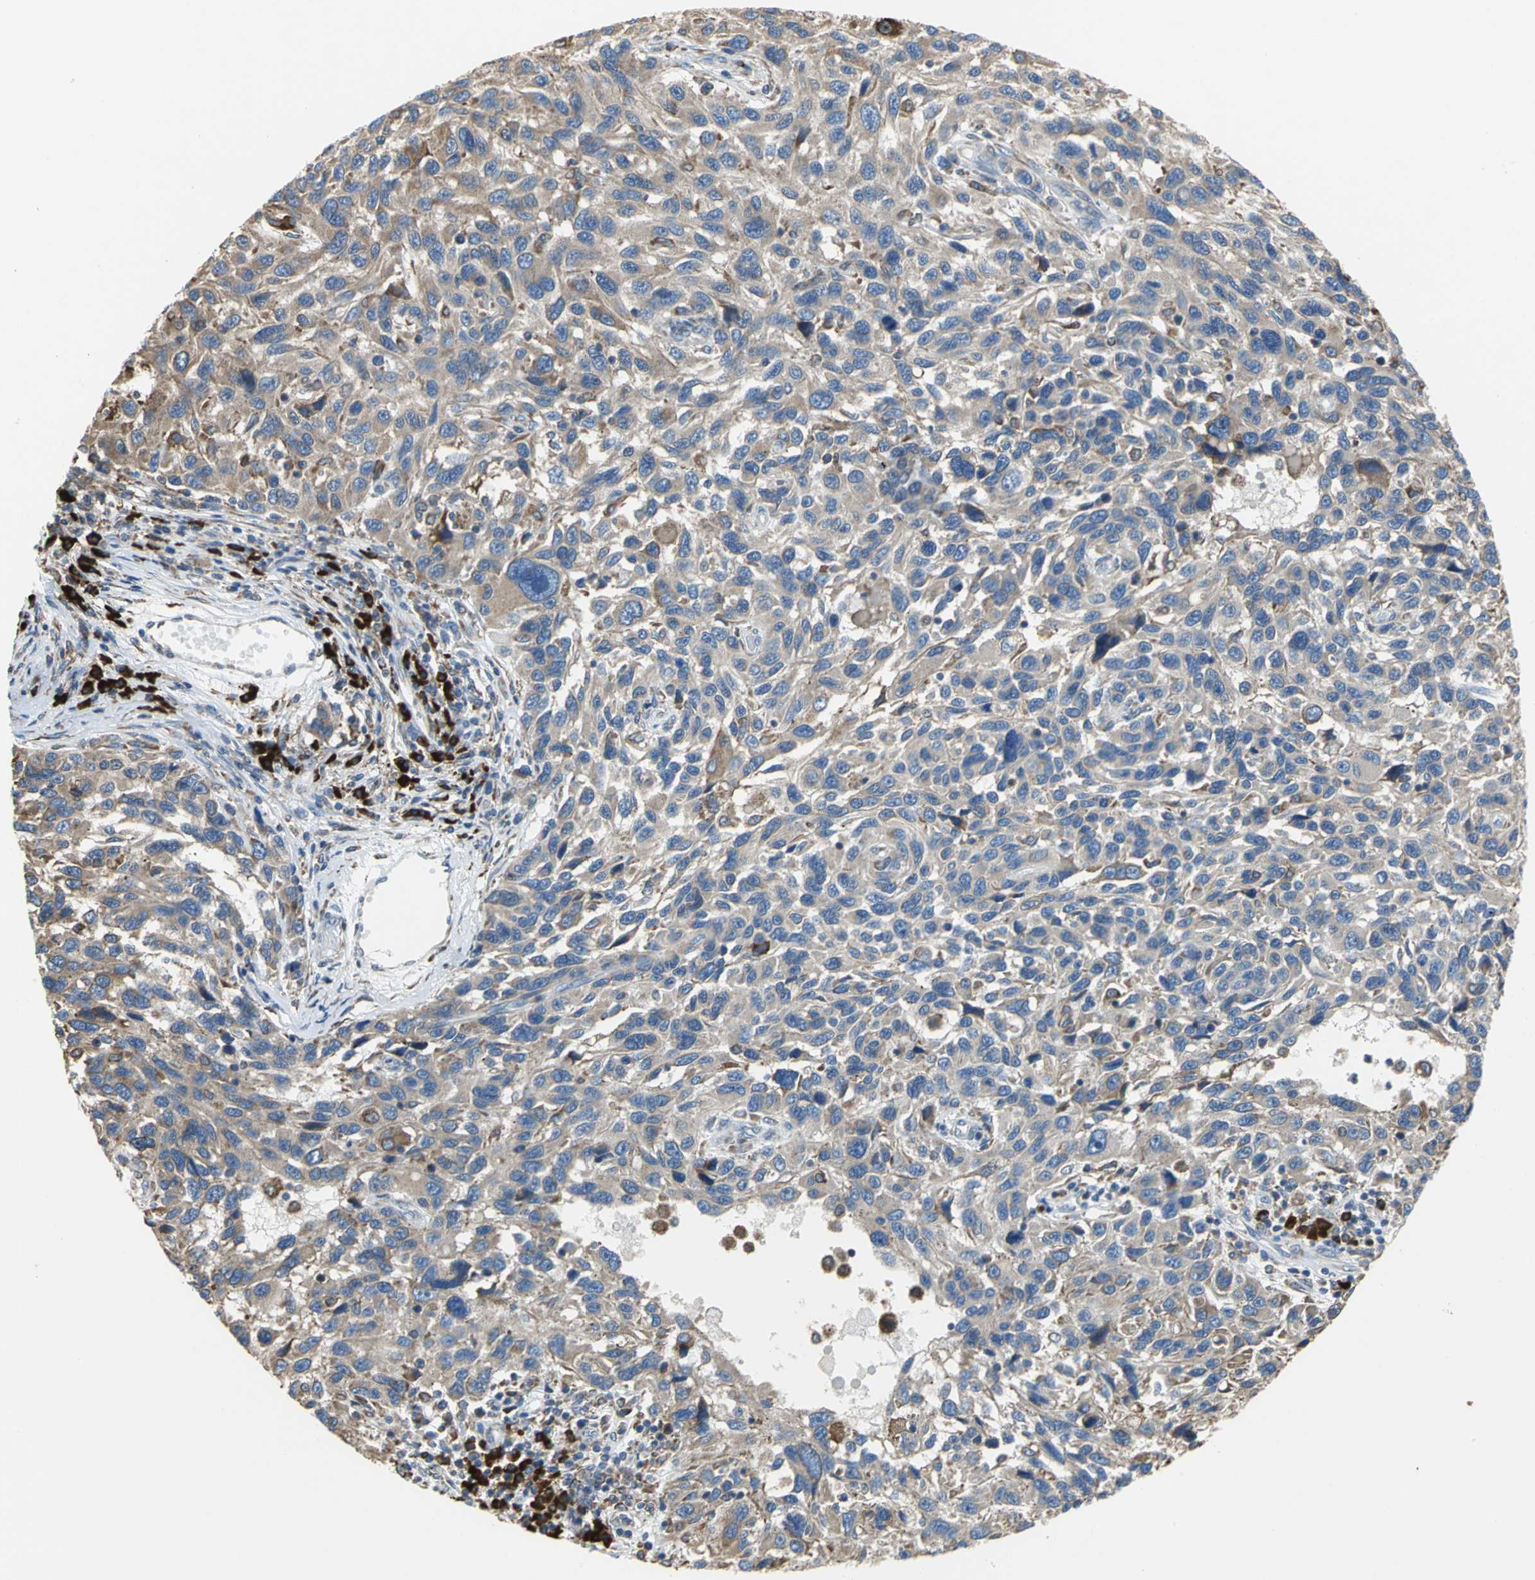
{"staining": {"intensity": "weak", "quantity": ">75%", "location": "cytoplasmic/membranous"}, "tissue": "melanoma", "cell_type": "Tumor cells", "image_type": "cancer", "snomed": [{"axis": "morphology", "description": "Malignant melanoma, NOS"}, {"axis": "topography", "description": "Skin"}], "caption": "Immunohistochemistry (IHC) staining of malignant melanoma, which reveals low levels of weak cytoplasmic/membranous expression in about >75% of tumor cells indicating weak cytoplasmic/membranous protein expression. The staining was performed using DAB (3,3'-diaminobenzidine) (brown) for protein detection and nuclei were counterstained in hematoxylin (blue).", "gene": "SDF2L1", "patient": {"sex": "male", "age": 53}}